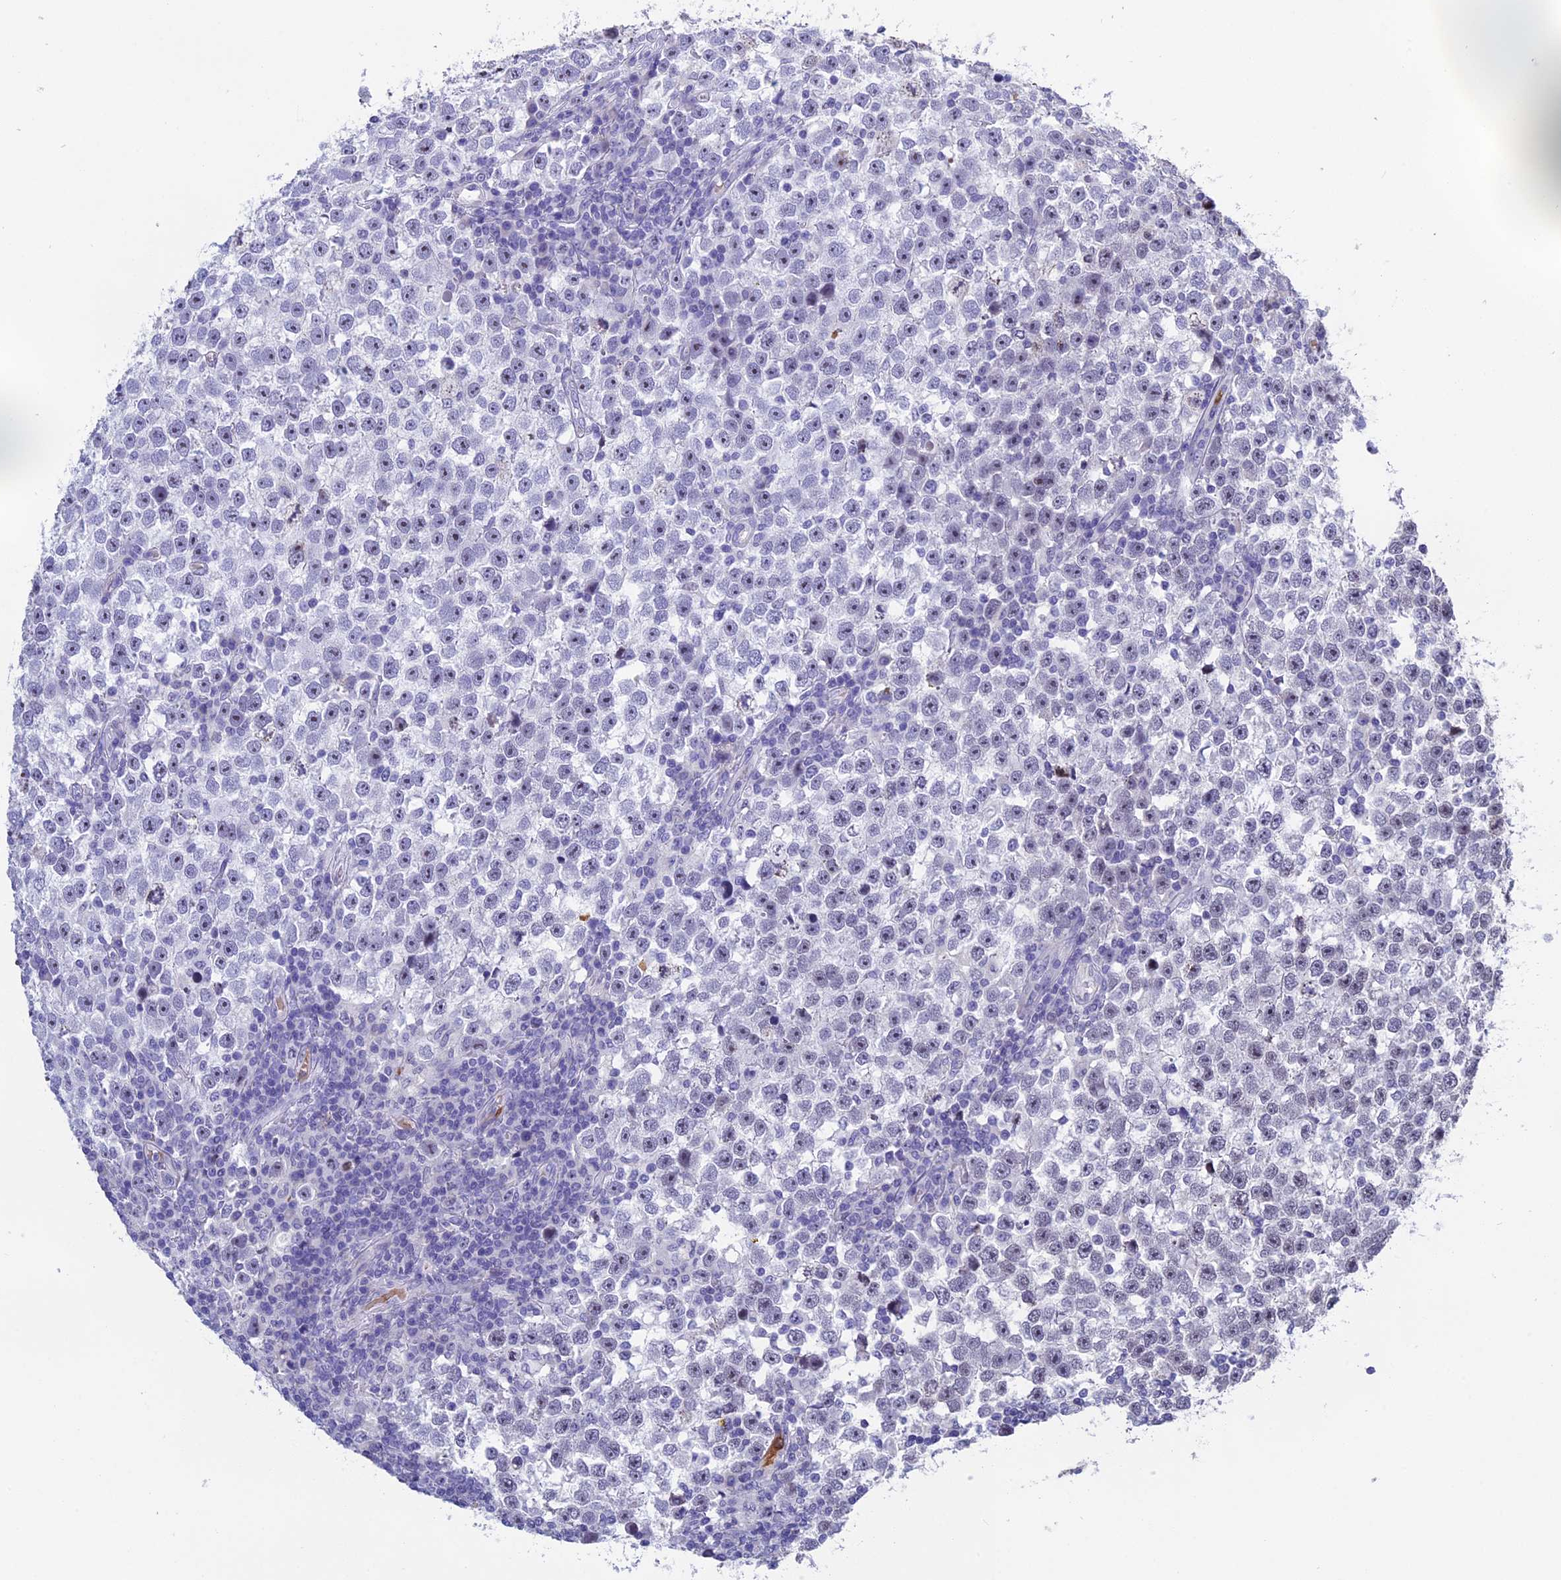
{"staining": {"intensity": "moderate", "quantity": "<25%", "location": "nuclear"}, "tissue": "testis cancer", "cell_type": "Tumor cells", "image_type": "cancer", "snomed": [{"axis": "morphology", "description": "Normal tissue, NOS"}, {"axis": "morphology", "description": "Seminoma, NOS"}, {"axis": "topography", "description": "Testis"}], "caption": "This photomicrograph exhibits seminoma (testis) stained with immunohistochemistry to label a protein in brown. The nuclear of tumor cells show moderate positivity for the protein. Nuclei are counter-stained blue.", "gene": "KNOP1", "patient": {"sex": "male", "age": 43}}